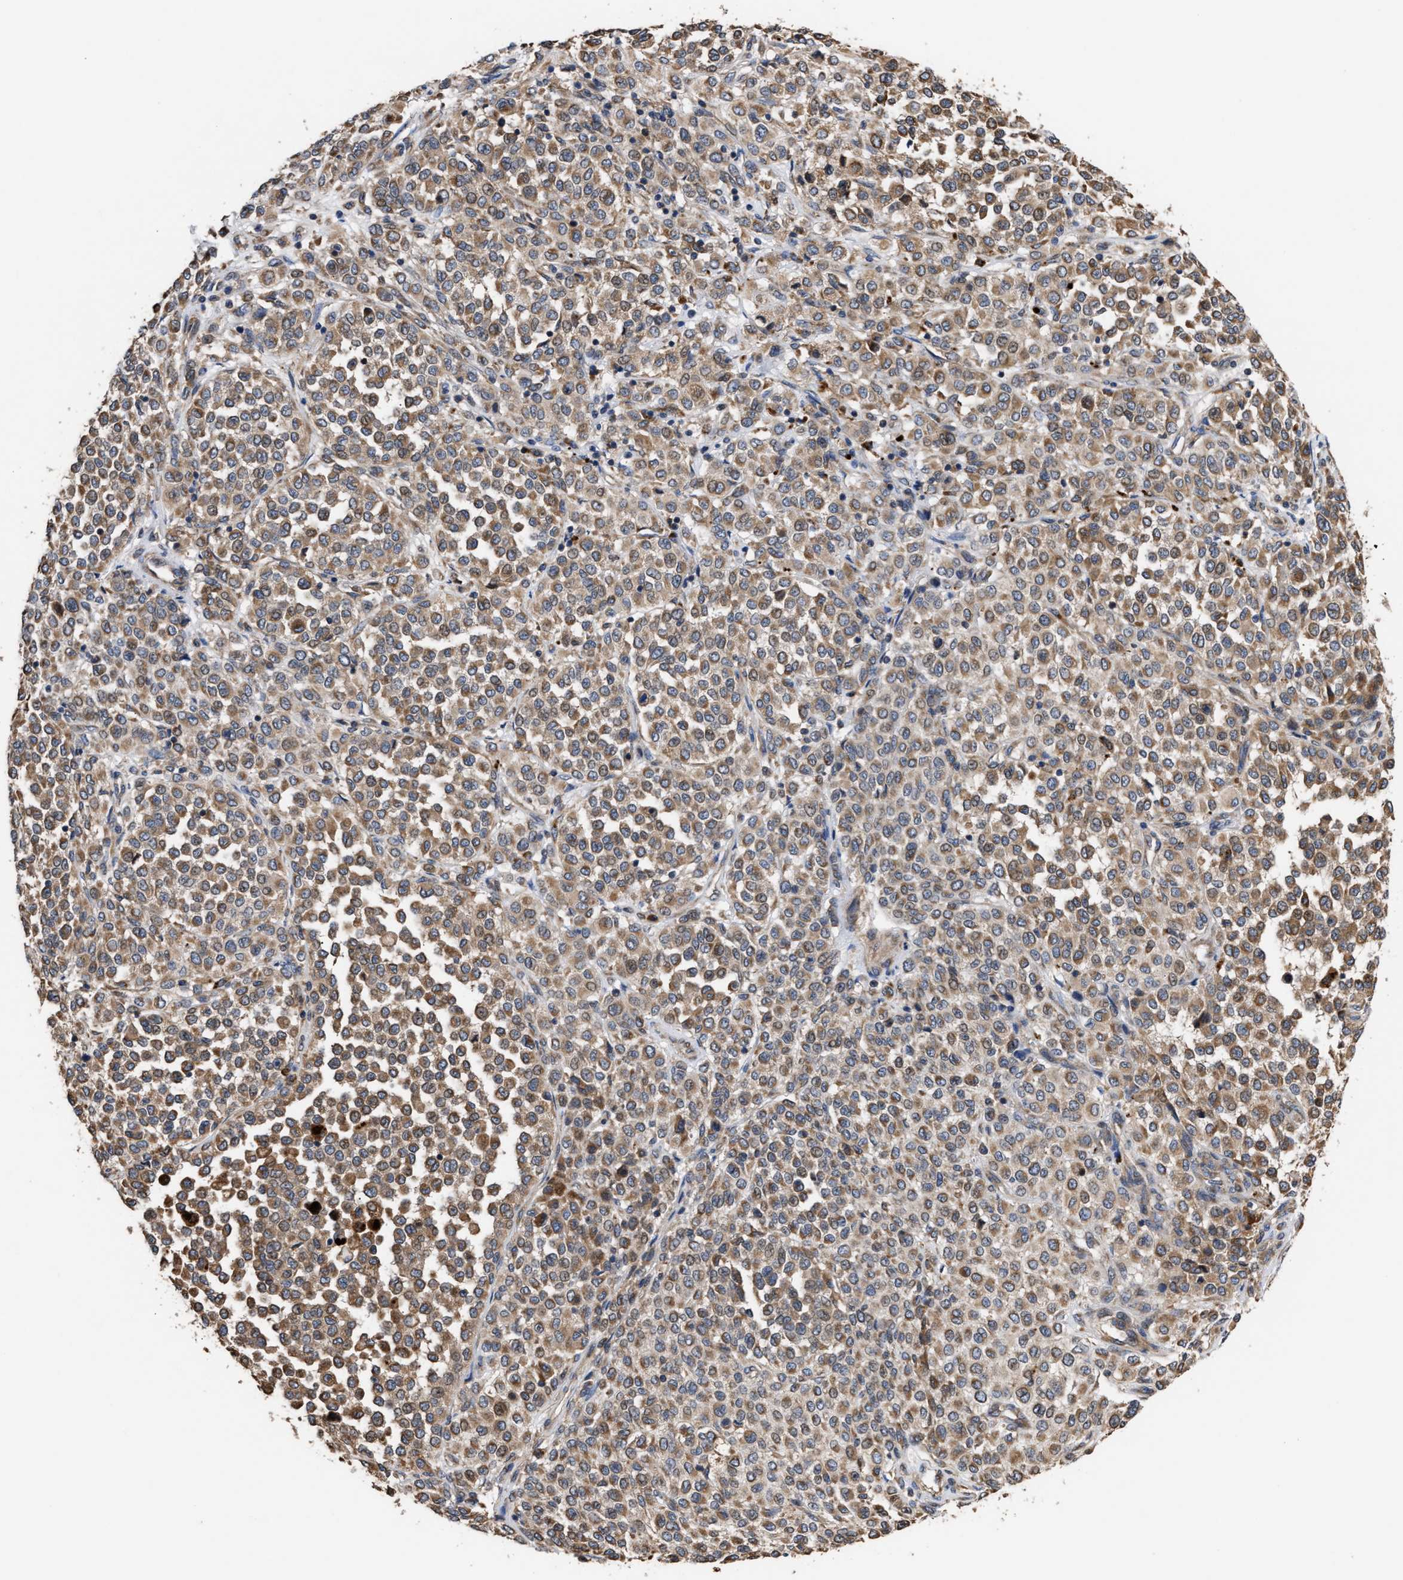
{"staining": {"intensity": "moderate", "quantity": ">75%", "location": "cytoplasmic/membranous"}, "tissue": "melanoma", "cell_type": "Tumor cells", "image_type": "cancer", "snomed": [{"axis": "morphology", "description": "Malignant melanoma, Metastatic site"}, {"axis": "topography", "description": "Pancreas"}], "caption": "A photomicrograph of human malignant melanoma (metastatic site) stained for a protein shows moderate cytoplasmic/membranous brown staining in tumor cells. (Stains: DAB in brown, nuclei in blue, Microscopy: brightfield microscopy at high magnification).", "gene": "GOSR1", "patient": {"sex": "female", "age": 30}}